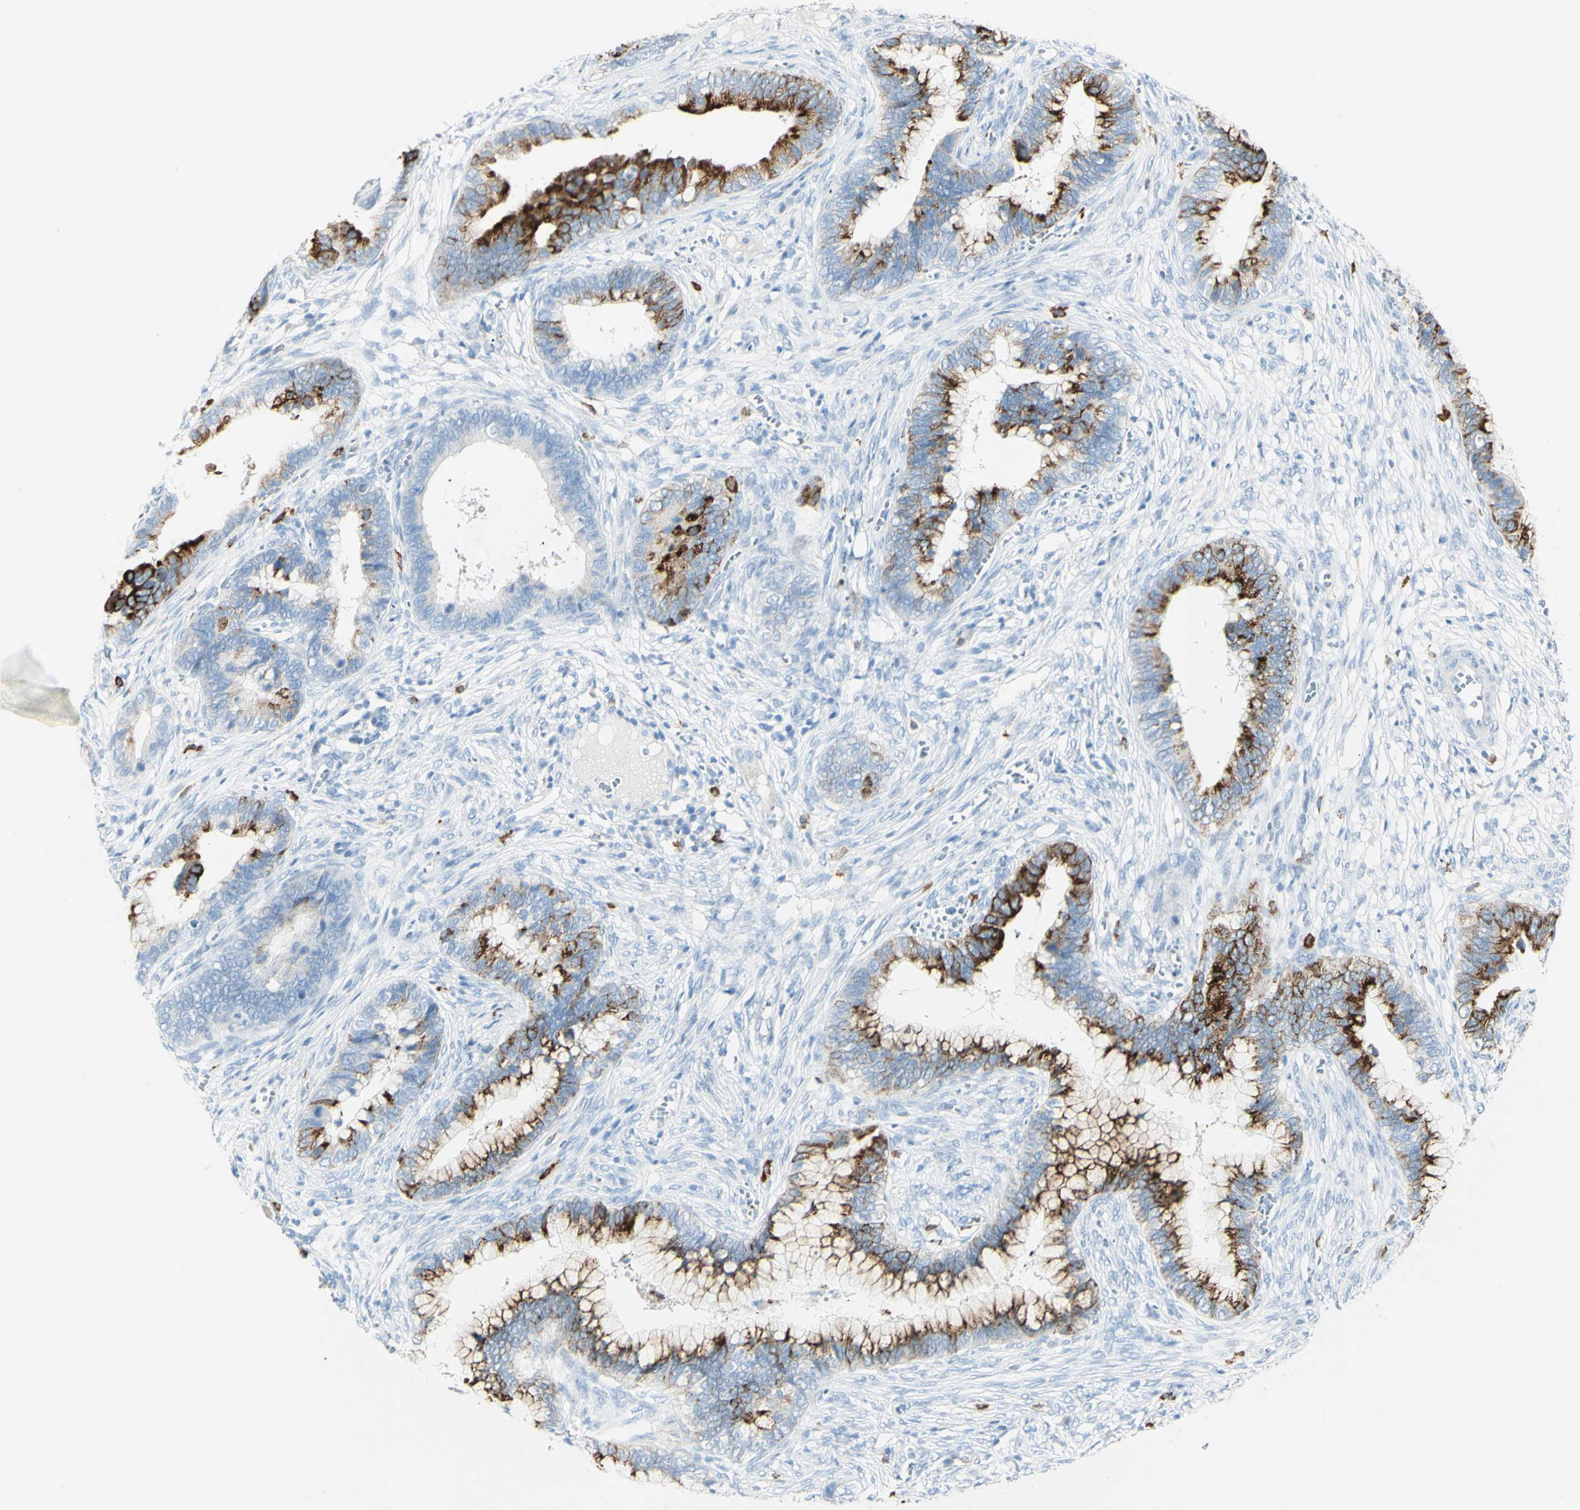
{"staining": {"intensity": "strong", "quantity": "25%-75%", "location": "cytoplasmic/membranous"}, "tissue": "cervical cancer", "cell_type": "Tumor cells", "image_type": "cancer", "snomed": [{"axis": "morphology", "description": "Adenocarcinoma, NOS"}, {"axis": "topography", "description": "Cervix"}], "caption": "Cervical adenocarcinoma stained for a protein demonstrates strong cytoplasmic/membranous positivity in tumor cells.", "gene": "LETM1", "patient": {"sex": "female", "age": 44}}